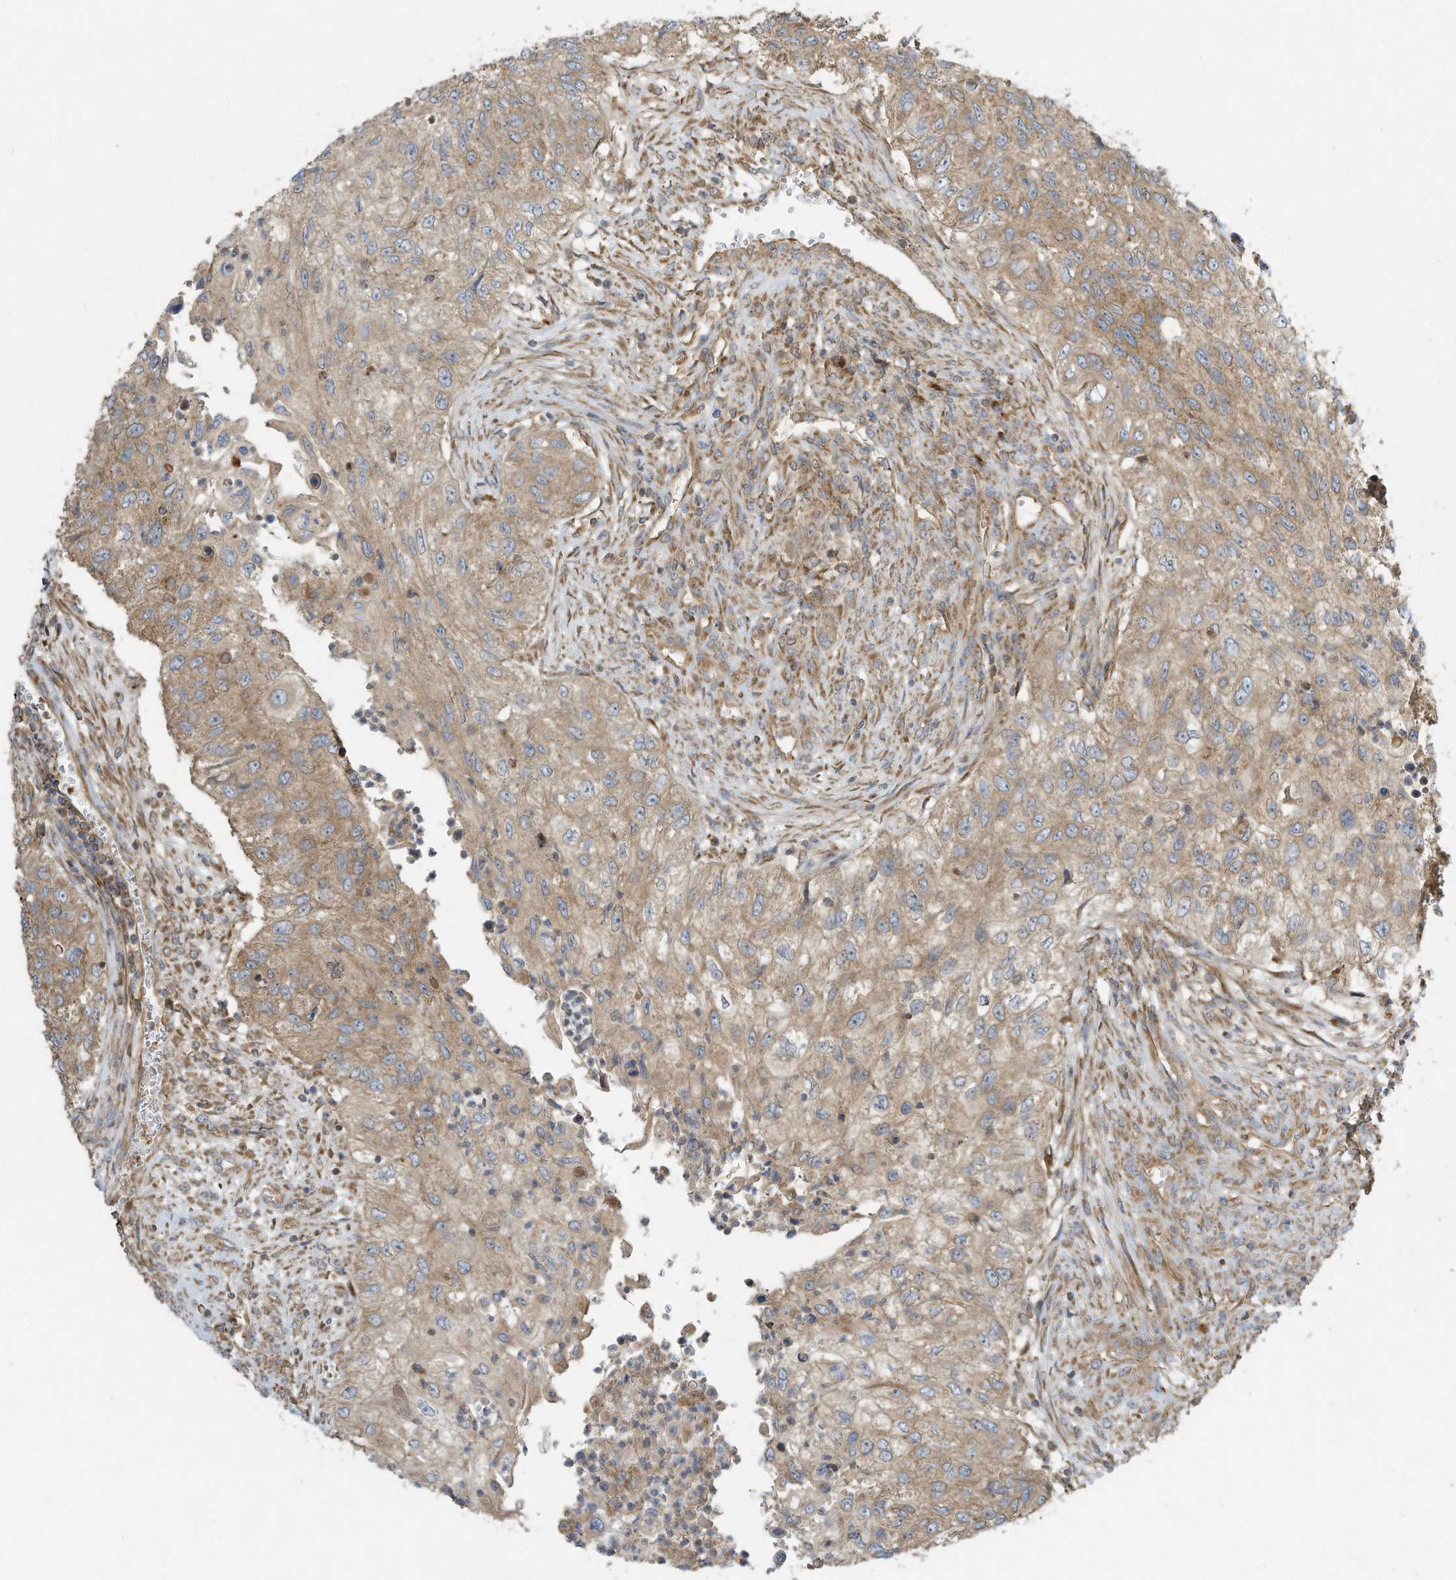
{"staining": {"intensity": "moderate", "quantity": ">75%", "location": "cytoplasmic/membranous"}, "tissue": "urothelial cancer", "cell_type": "Tumor cells", "image_type": "cancer", "snomed": [{"axis": "morphology", "description": "Urothelial carcinoma, High grade"}, {"axis": "topography", "description": "Urinary bladder"}], "caption": "DAB (3,3'-diaminobenzidine) immunohistochemical staining of high-grade urothelial carcinoma reveals moderate cytoplasmic/membranous protein expression in about >75% of tumor cells.", "gene": "SYNJ2", "patient": {"sex": "female", "age": 60}}